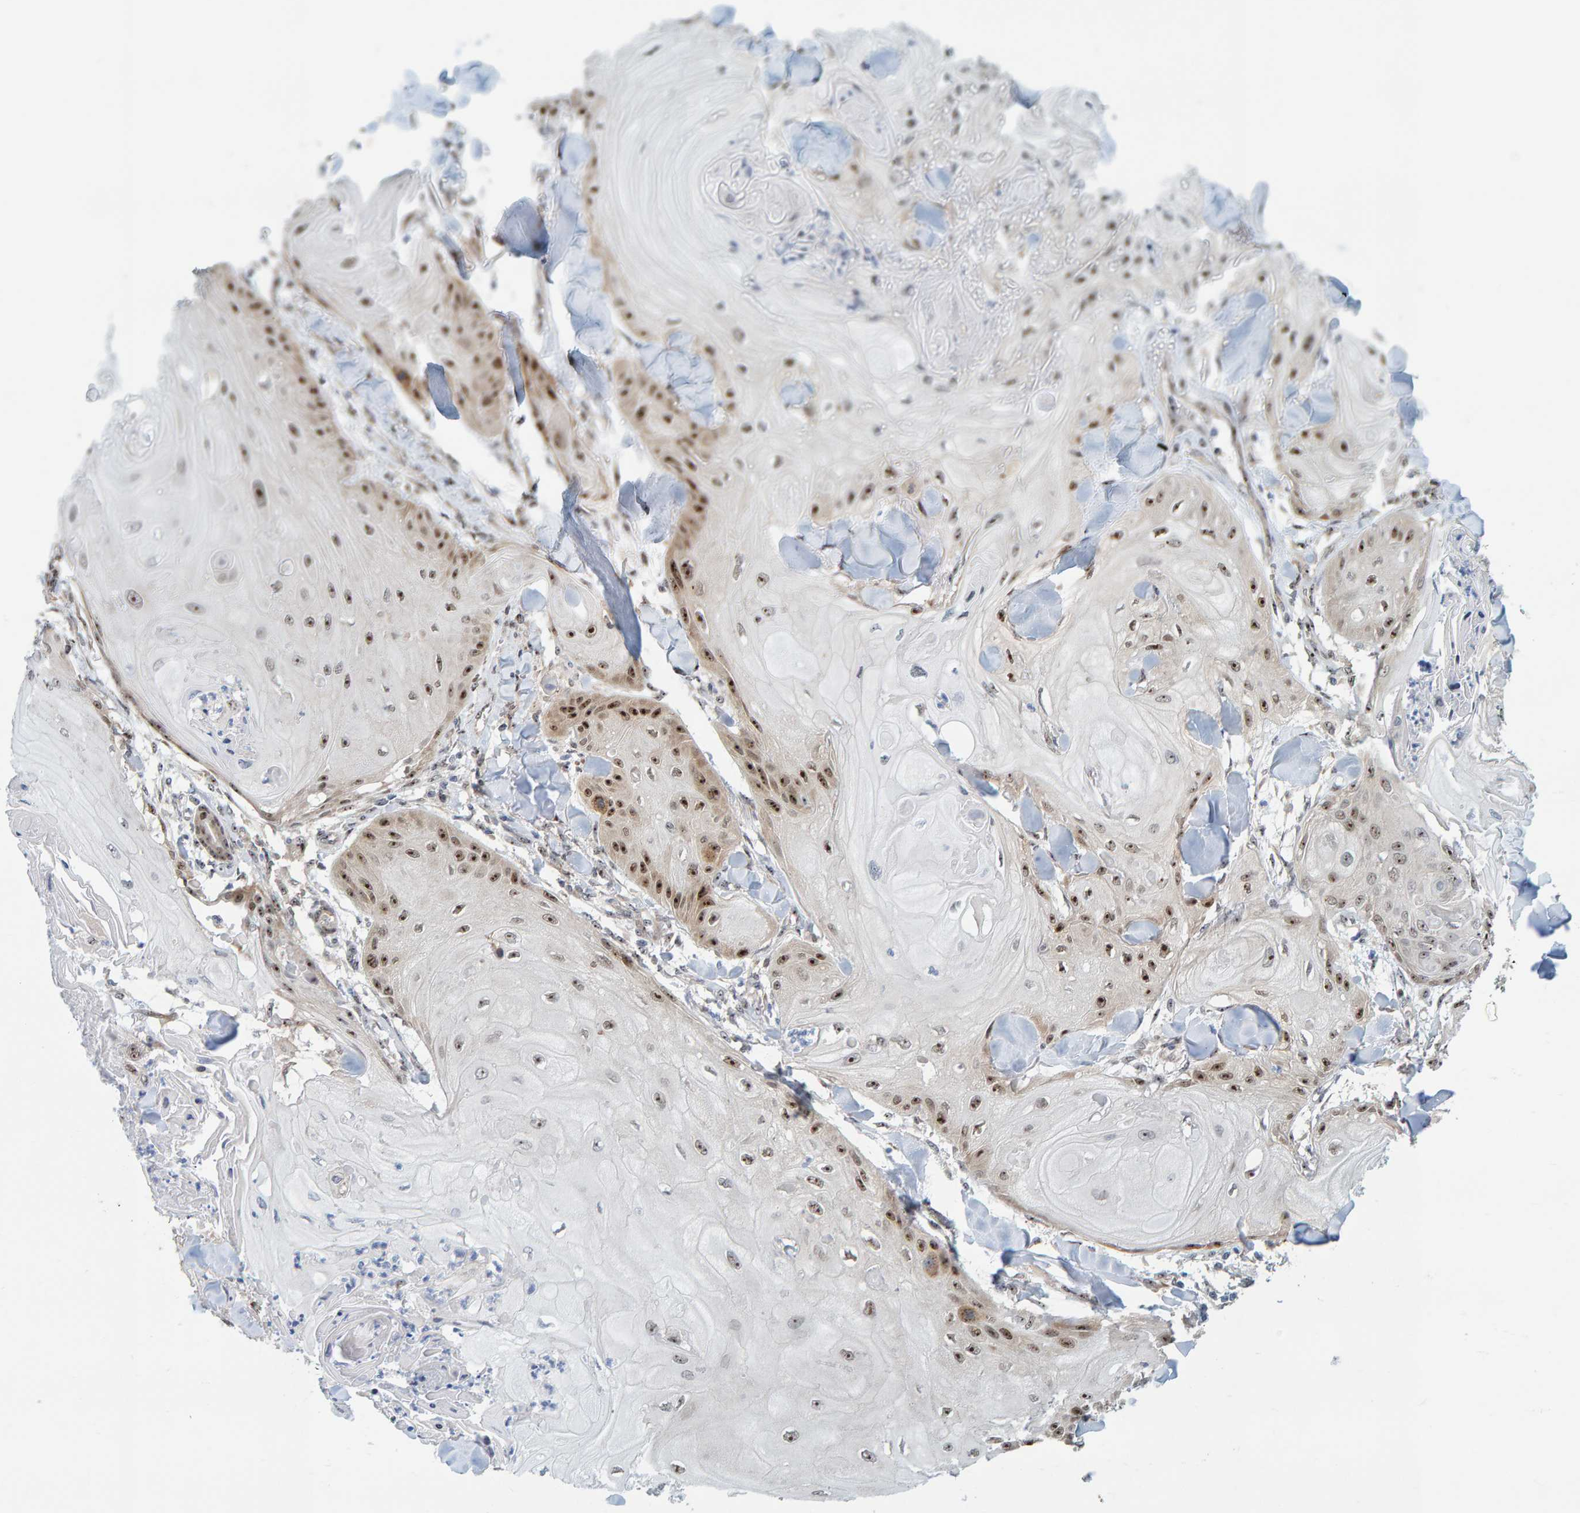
{"staining": {"intensity": "moderate", "quantity": "25%-75%", "location": "nuclear"}, "tissue": "skin cancer", "cell_type": "Tumor cells", "image_type": "cancer", "snomed": [{"axis": "morphology", "description": "Squamous cell carcinoma, NOS"}, {"axis": "topography", "description": "Skin"}], "caption": "The image exhibits a brown stain indicating the presence of a protein in the nuclear of tumor cells in squamous cell carcinoma (skin).", "gene": "POLR1E", "patient": {"sex": "male", "age": 74}}